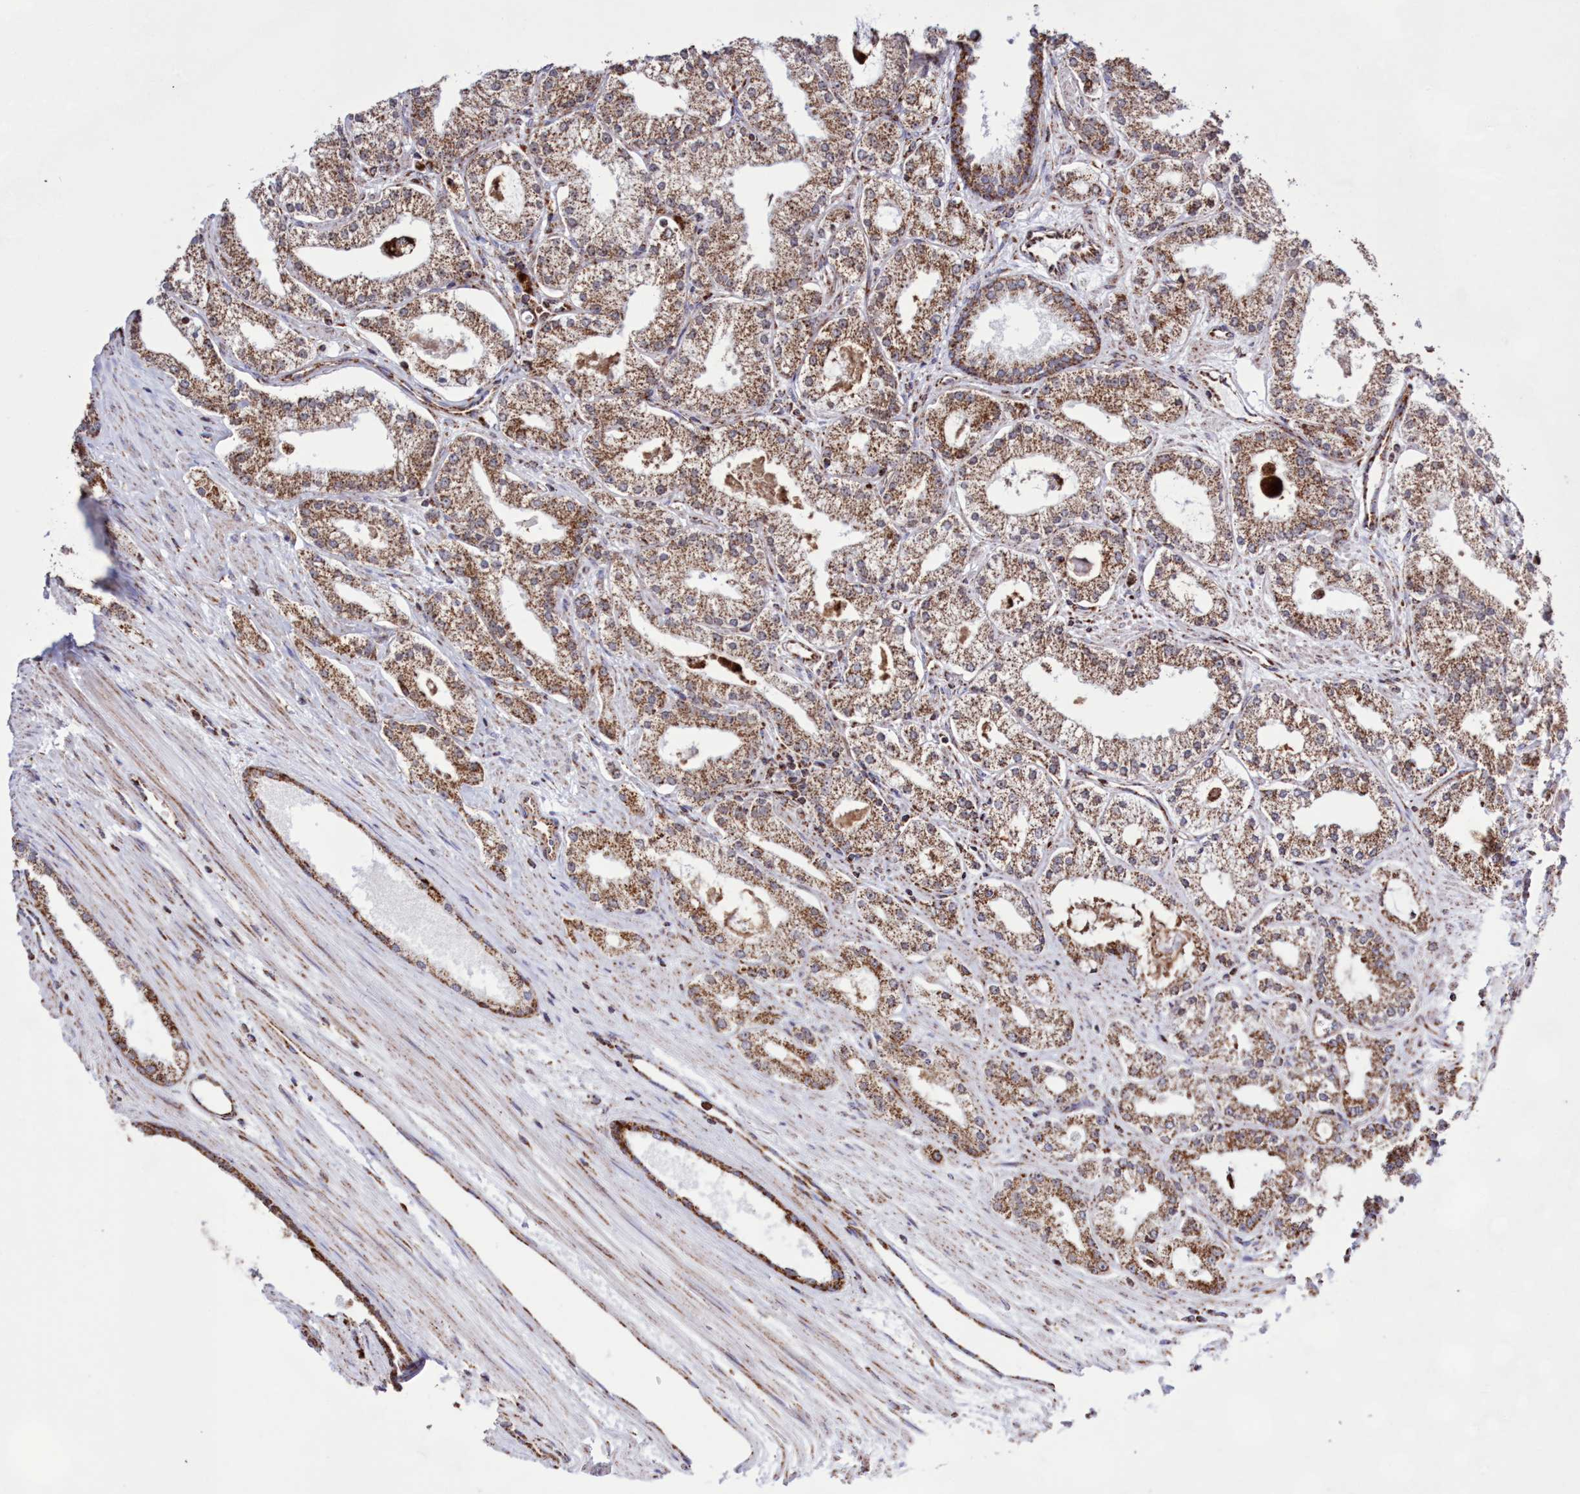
{"staining": {"intensity": "moderate", "quantity": ">75%", "location": "cytoplasmic/membranous"}, "tissue": "prostate cancer", "cell_type": "Tumor cells", "image_type": "cancer", "snomed": [{"axis": "morphology", "description": "Adenocarcinoma, Low grade"}, {"axis": "topography", "description": "Prostate"}], "caption": "The micrograph exhibits immunohistochemical staining of prostate cancer. There is moderate cytoplasmic/membranous staining is present in approximately >75% of tumor cells.", "gene": "HADHB", "patient": {"sex": "male", "age": 69}}